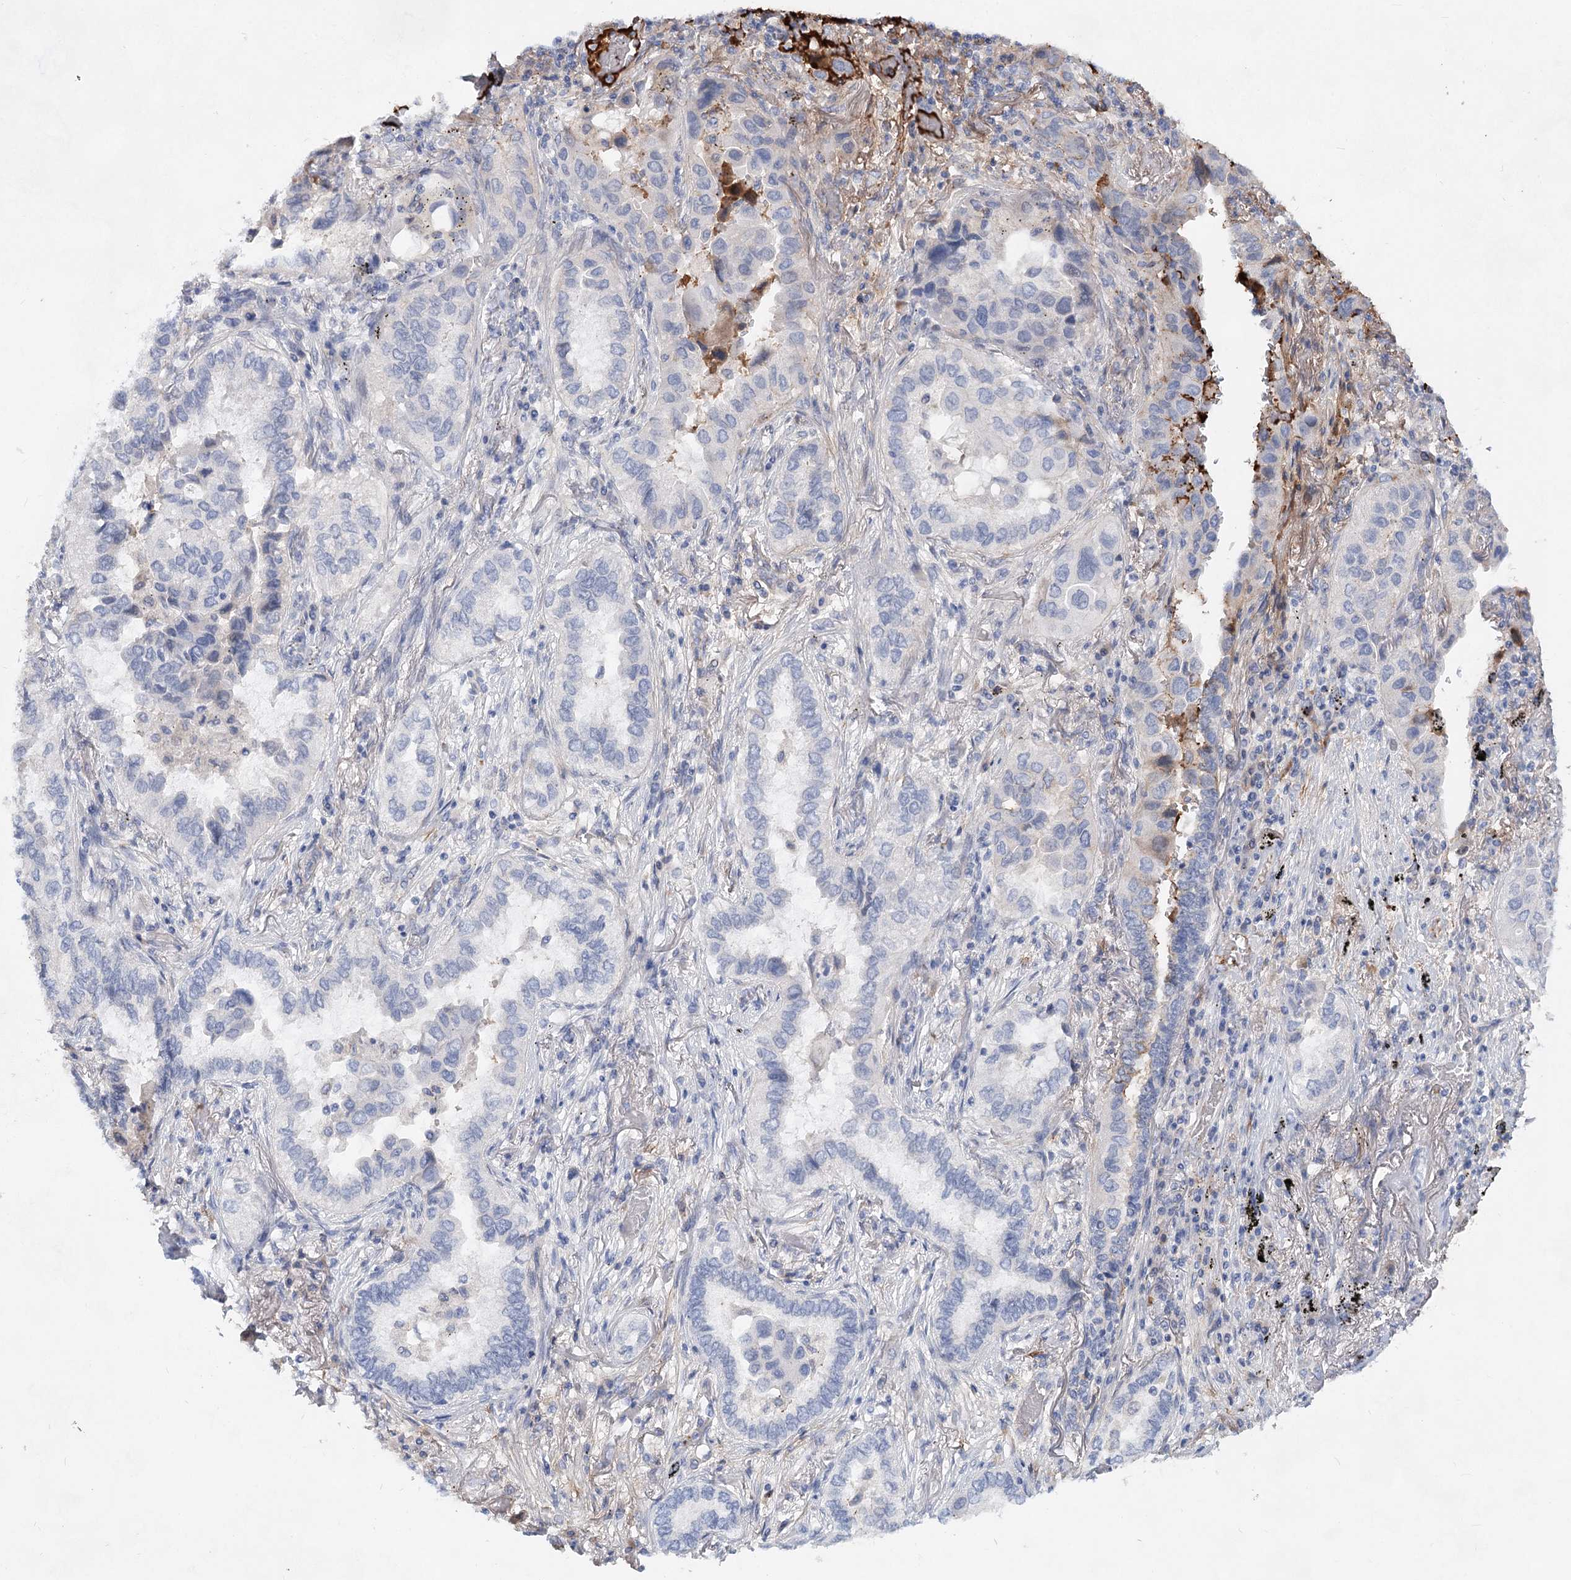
{"staining": {"intensity": "negative", "quantity": "none", "location": "none"}, "tissue": "lung cancer", "cell_type": "Tumor cells", "image_type": "cancer", "snomed": [{"axis": "morphology", "description": "Adenocarcinoma, NOS"}, {"axis": "topography", "description": "Lung"}], "caption": "Lung adenocarcinoma was stained to show a protein in brown. There is no significant staining in tumor cells. The staining was performed using DAB to visualize the protein expression in brown, while the nuclei were stained in blue with hematoxylin (Magnification: 20x).", "gene": "TASOR2", "patient": {"sex": "female", "age": 76}}